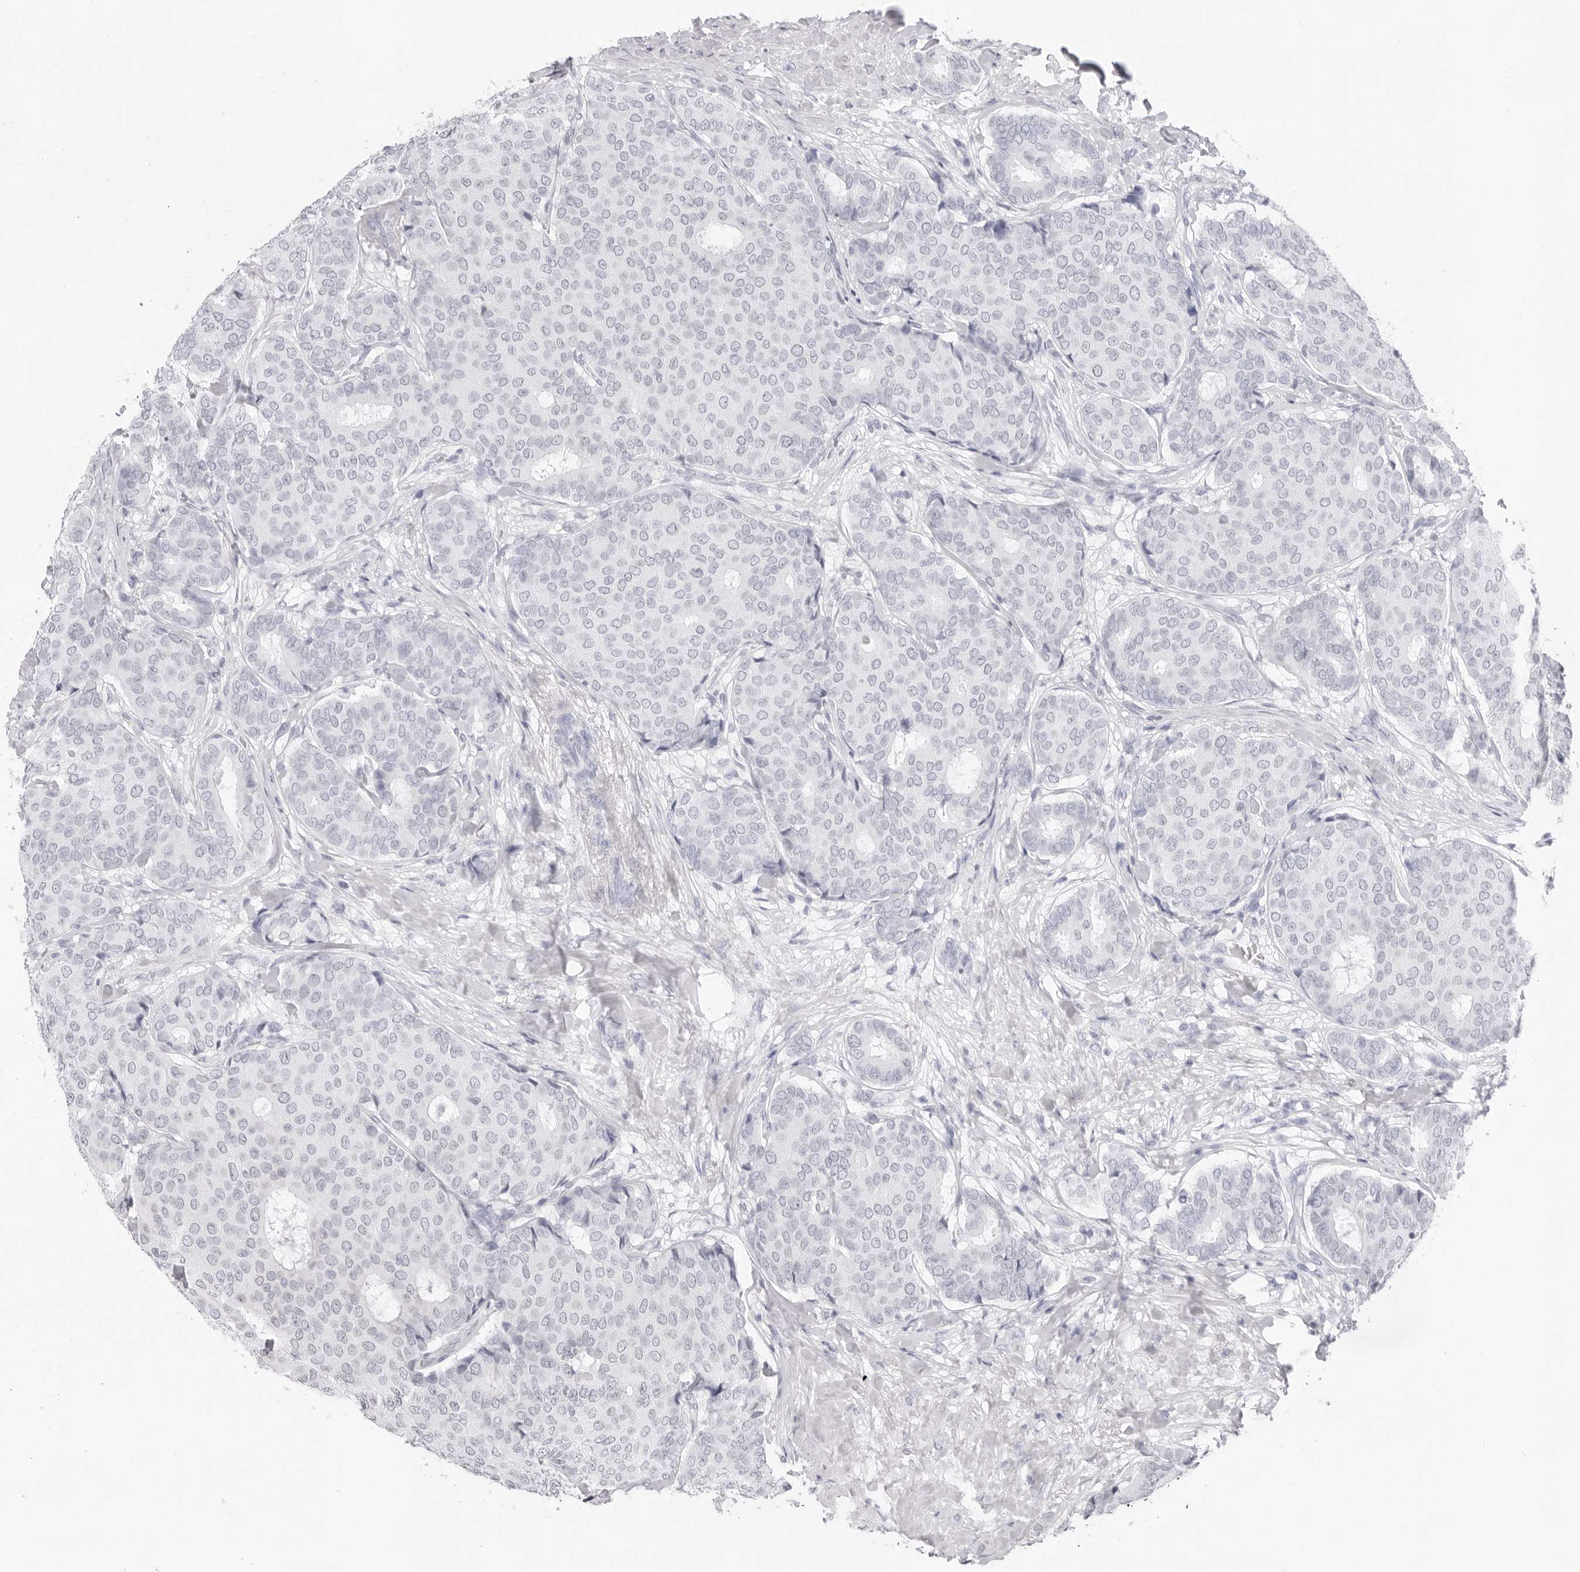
{"staining": {"intensity": "negative", "quantity": "none", "location": "none"}, "tissue": "breast cancer", "cell_type": "Tumor cells", "image_type": "cancer", "snomed": [{"axis": "morphology", "description": "Duct carcinoma"}, {"axis": "topography", "description": "Breast"}], "caption": "IHC photomicrograph of neoplastic tissue: infiltrating ductal carcinoma (breast) stained with DAB shows no significant protein positivity in tumor cells. (DAB (3,3'-diaminobenzidine) immunohistochemistry (IHC) visualized using brightfield microscopy, high magnification).", "gene": "FDPS", "patient": {"sex": "female", "age": 75}}